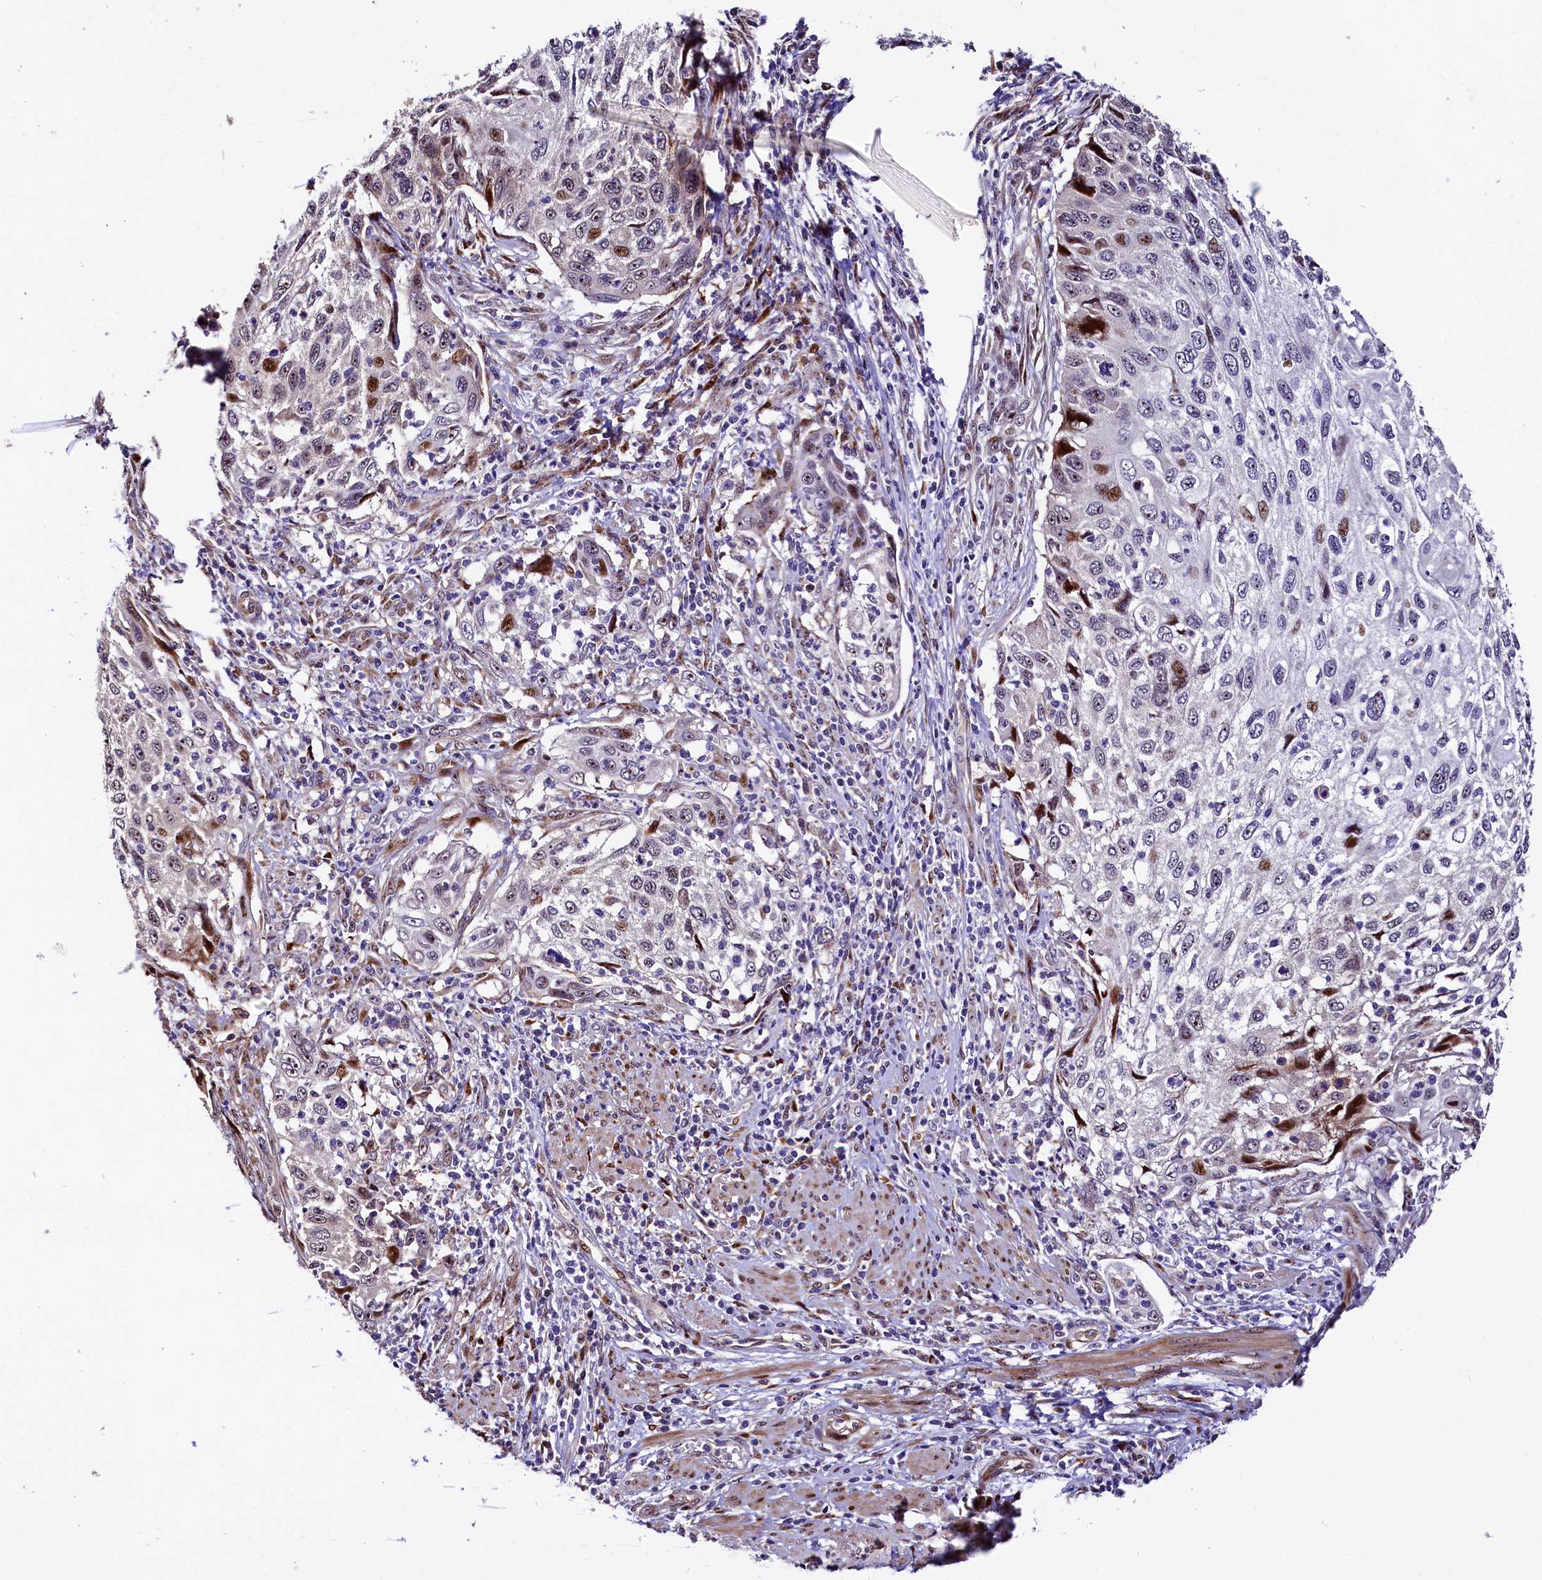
{"staining": {"intensity": "moderate", "quantity": "<25%", "location": "nuclear"}, "tissue": "cervical cancer", "cell_type": "Tumor cells", "image_type": "cancer", "snomed": [{"axis": "morphology", "description": "Squamous cell carcinoma, NOS"}, {"axis": "topography", "description": "Cervix"}], "caption": "This photomicrograph reveals immunohistochemistry (IHC) staining of human cervical squamous cell carcinoma, with low moderate nuclear staining in approximately <25% of tumor cells.", "gene": "TRMT112", "patient": {"sex": "female", "age": 70}}